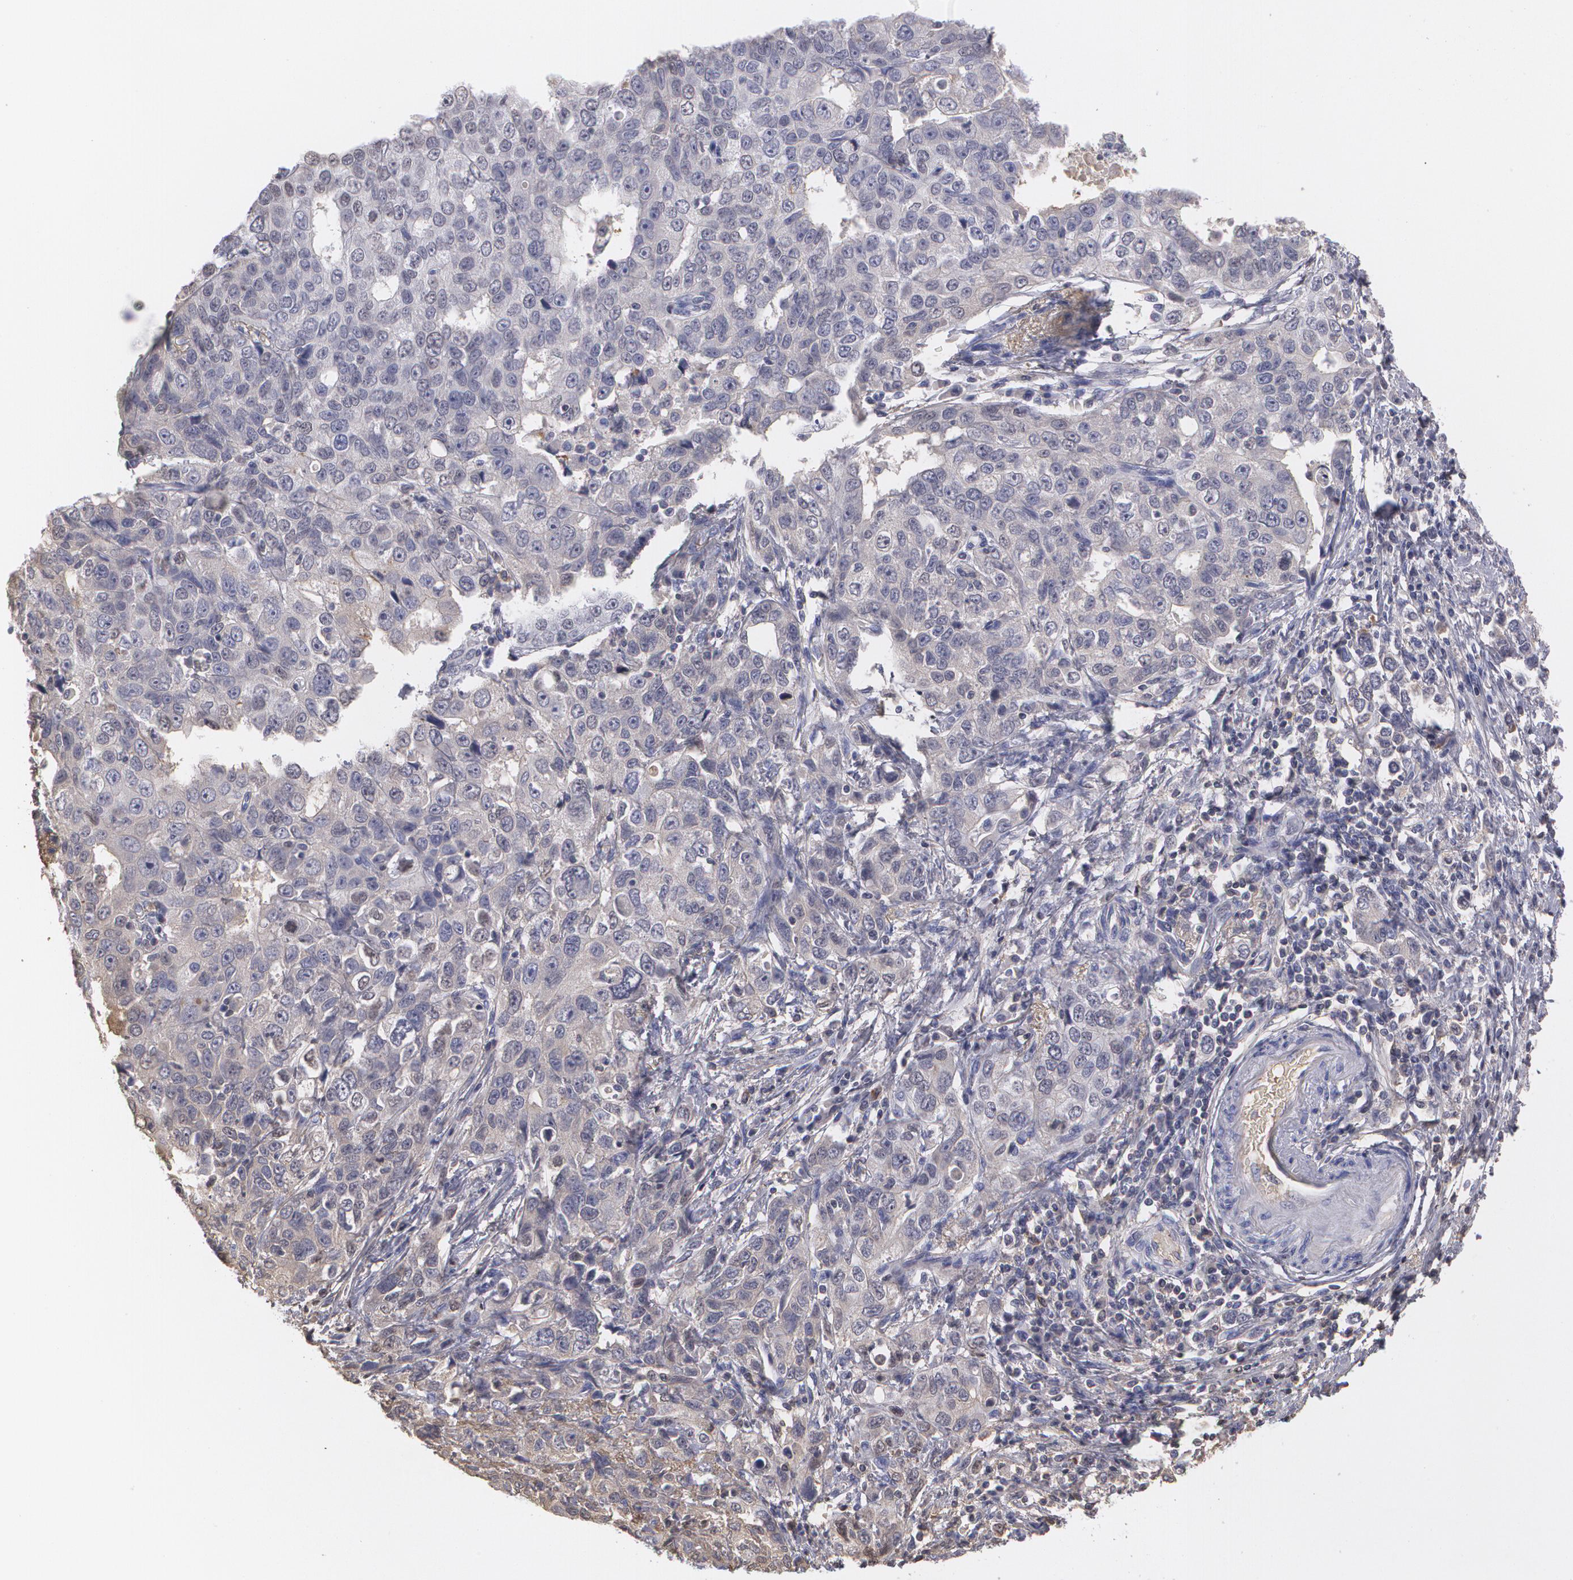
{"staining": {"intensity": "negative", "quantity": "none", "location": "none"}, "tissue": "stomach cancer", "cell_type": "Tumor cells", "image_type": "cancer", "snomed": [{"axis": "morphology", "description": "Adenocarcinoma, NOS"}, {"axis": "topography", "description": "Stomach, upper"}], "caption": "An immunohistochemistry (IHC) photomicrograph of stomach cancer is shown. There is no staining in tumor cells of stomach cancer.", "gene": "SERPINA1", "patient": {"sex": "male", "age": 76}}